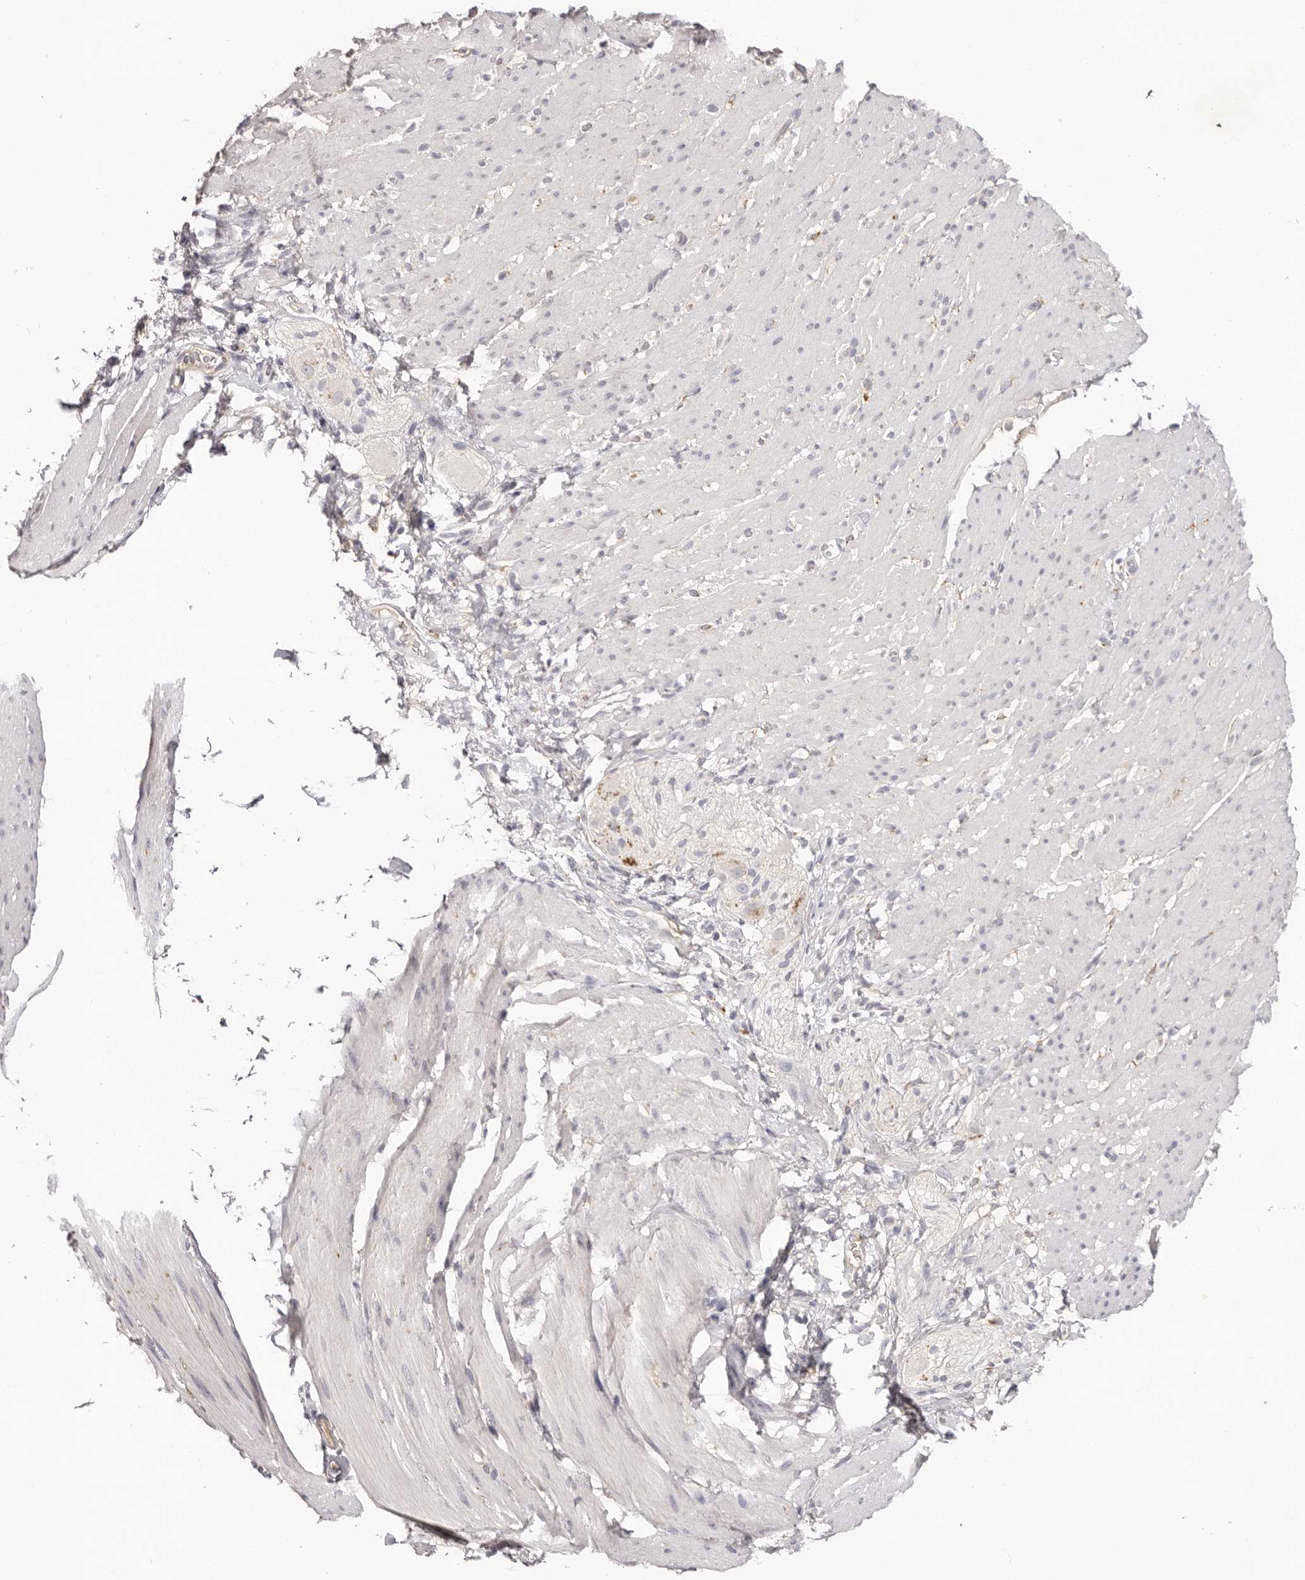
{"staining": {"intensity": "negative", "quantity": "none", "location": "none"}, "tissue": "smooth muscle", "cell_type": "Smooth muscle cells", "image_type": "normal", "snomed": [{"axis": "morphology", "description": "Normal tissue, NOS"}, {"axis": "topography", "description": "Smooth muscle"}, {"axis": "topography", "description": "Small intestine"}], "caption": "Smooth muscle cells show no significant positivity in normal smooth muscle. The staining was performed using DAB (3,3'-diaminobenzidine) to visualize the protein expression in brown, while the nuclei were stained in blue with hematoxylin (Magnification: 20x).", "gene": "SCUBE2", "patient": {"sex": "female", "age": 84}}